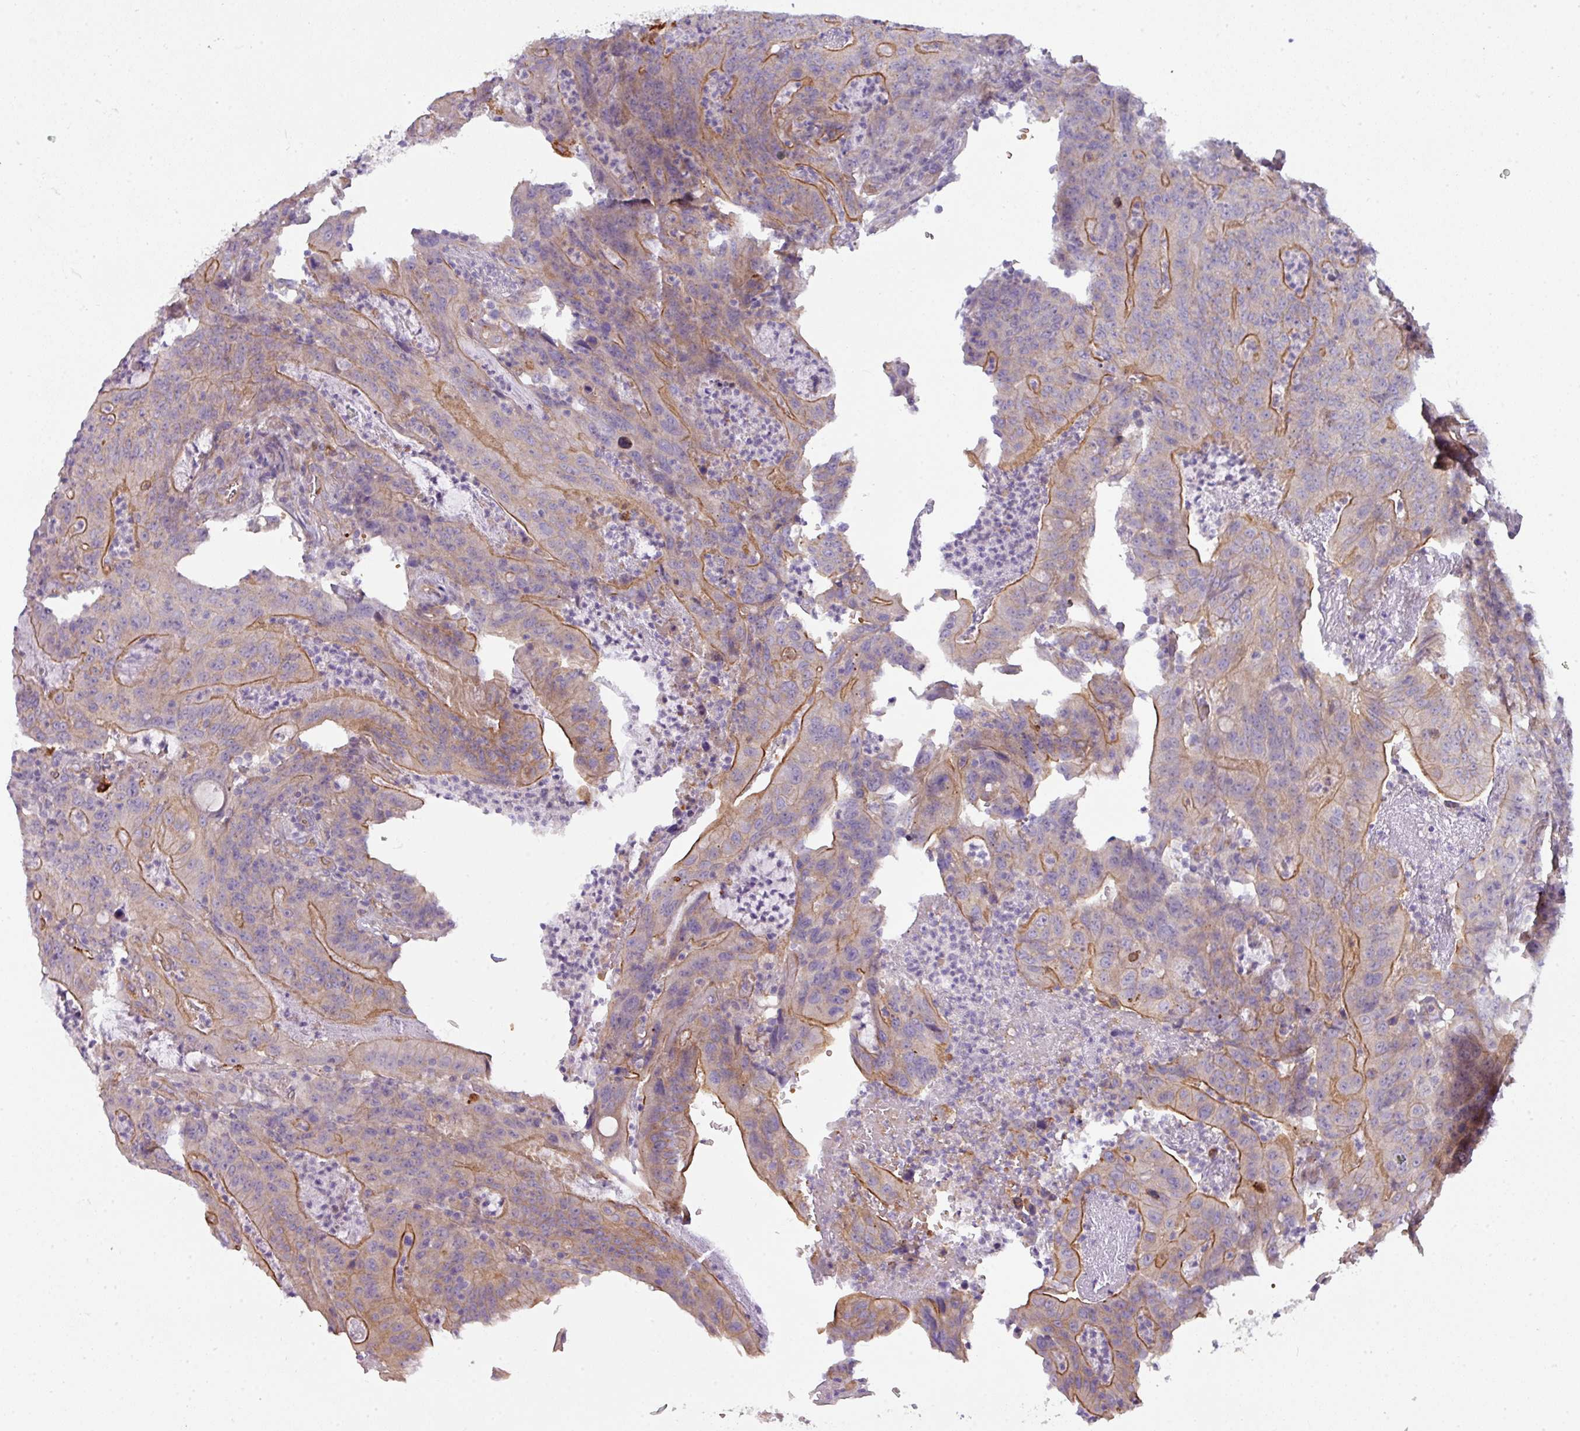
{"staining": {"intensity": "moderate", "quantity": ">75%", "location": "cytoplasmic/membranous"}, "tissue": "colorectal cancer", "cell_type": "Tumor cells", "image_type": "cancer", "snomed": [{"axis": "morphology", "description": "Adenocarcinoma, NOS"}, {"axis": "topography", "description": "Colon"}], "caption": "Brown immunohistochemical staining in colorectal cancer demonstrates moderate cytoplasmic/membranous staining in approximately >75% of tumor cells.", "gene": "BUD23", "patient": {"sex": "male", "age": 83}}